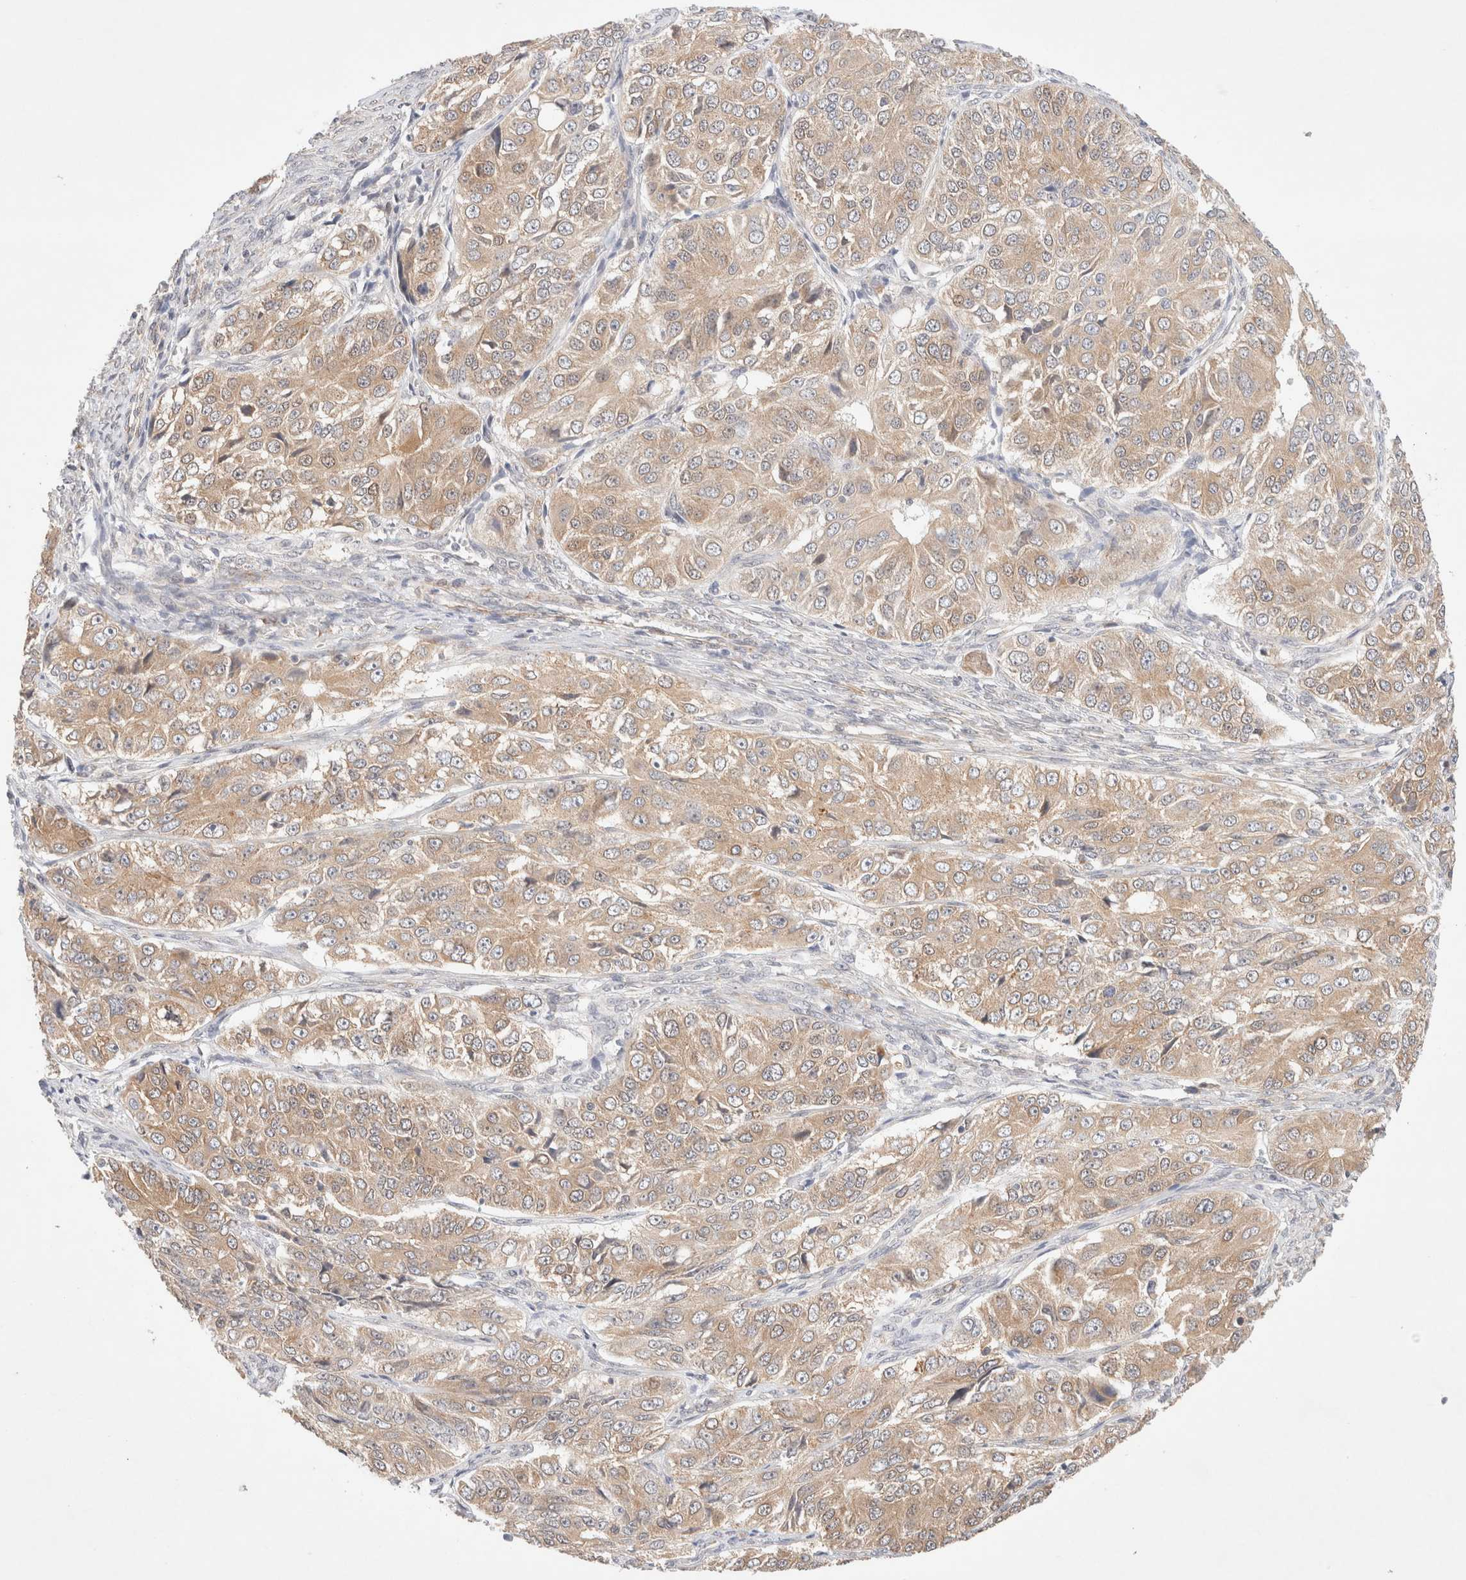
{"staining": {"intensity": "moderate", "quantity": ">75%", "location": "cytoplasmic/membranous"}, "tissue": "ovarian cancer", "cell_type": "Tumor cells", "image_type": "cancer", "snomed": [{"axis": "morphology", "description": "Carcinoma, endometroid"}, {"axis": "topography", "description": "Ovary"}], "caption": "Protein expression analysis of human ovarian endometroid carcinoma reveals moderate cytoplasmic/membranous expression in about >75% of tumor cells.", "gene": "RRP15", "patient": {"sex": "female", "age": 51}}